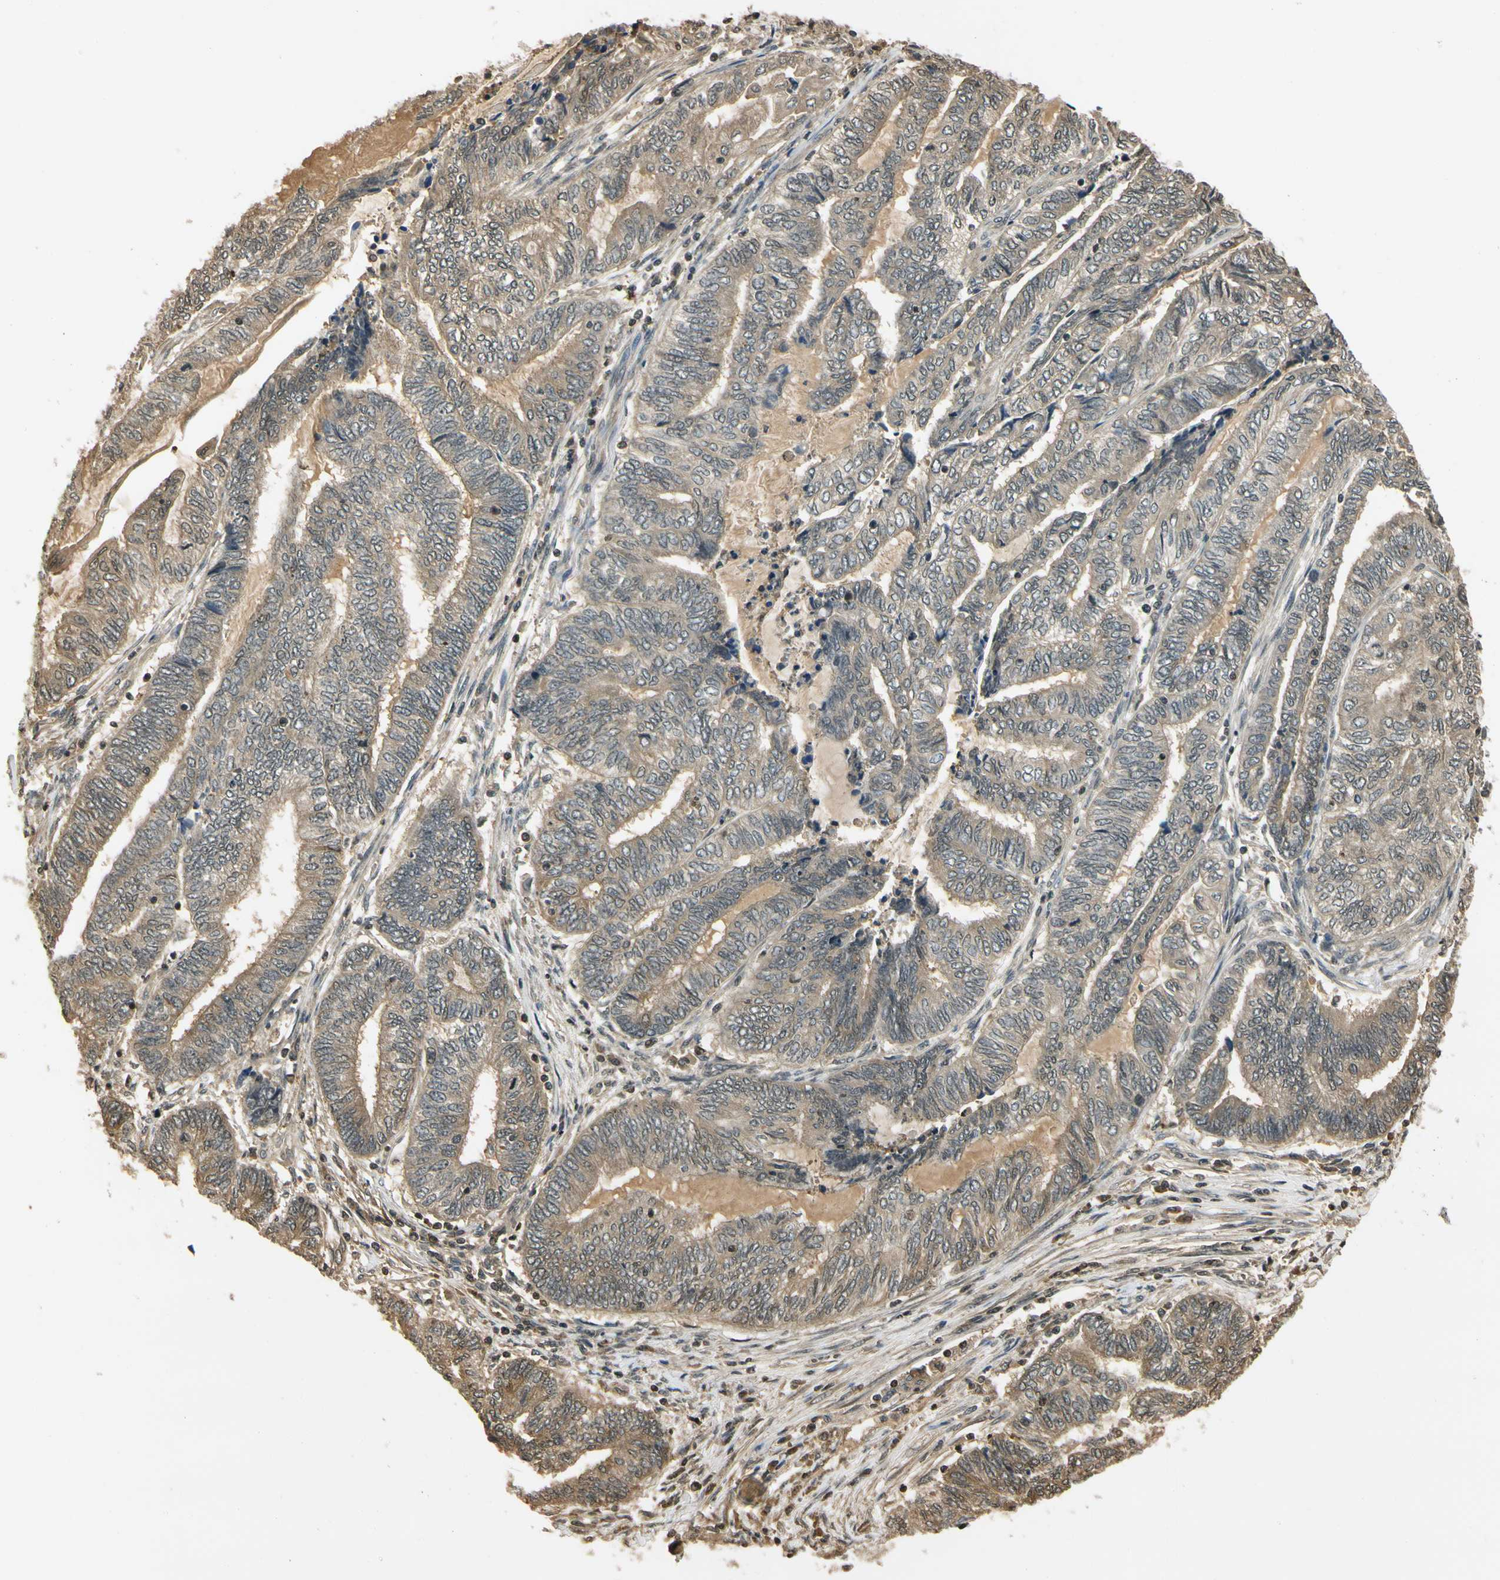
{"staining": {"intensity": "weak", "quantity": ">75%", "location": "cytoplasmic/membranous"}, "tissue": "endometrial cancer", "cell_type": "Tumor cells", "image_type": "cancer", "snomed": [{"axis": "morphology", "description": "Adenocarcinoma, NOS"}, {"axis": "topography", "description": "Uterus"}, {"axis": "topography", "description": "Endometrium"}], "caption": "Immunohistochemical staining of endometrial adenocarcinoma reveals low levels of weak cytoplasmic/membranous protein positivity in about >75% of tumor cells. (Stains: DAB in brown, nuclei in blue, Microscopy: brightfield microscopy at high magnification).", "gene": "SOD1", "patient": {"sex": "female", "age": 70}}